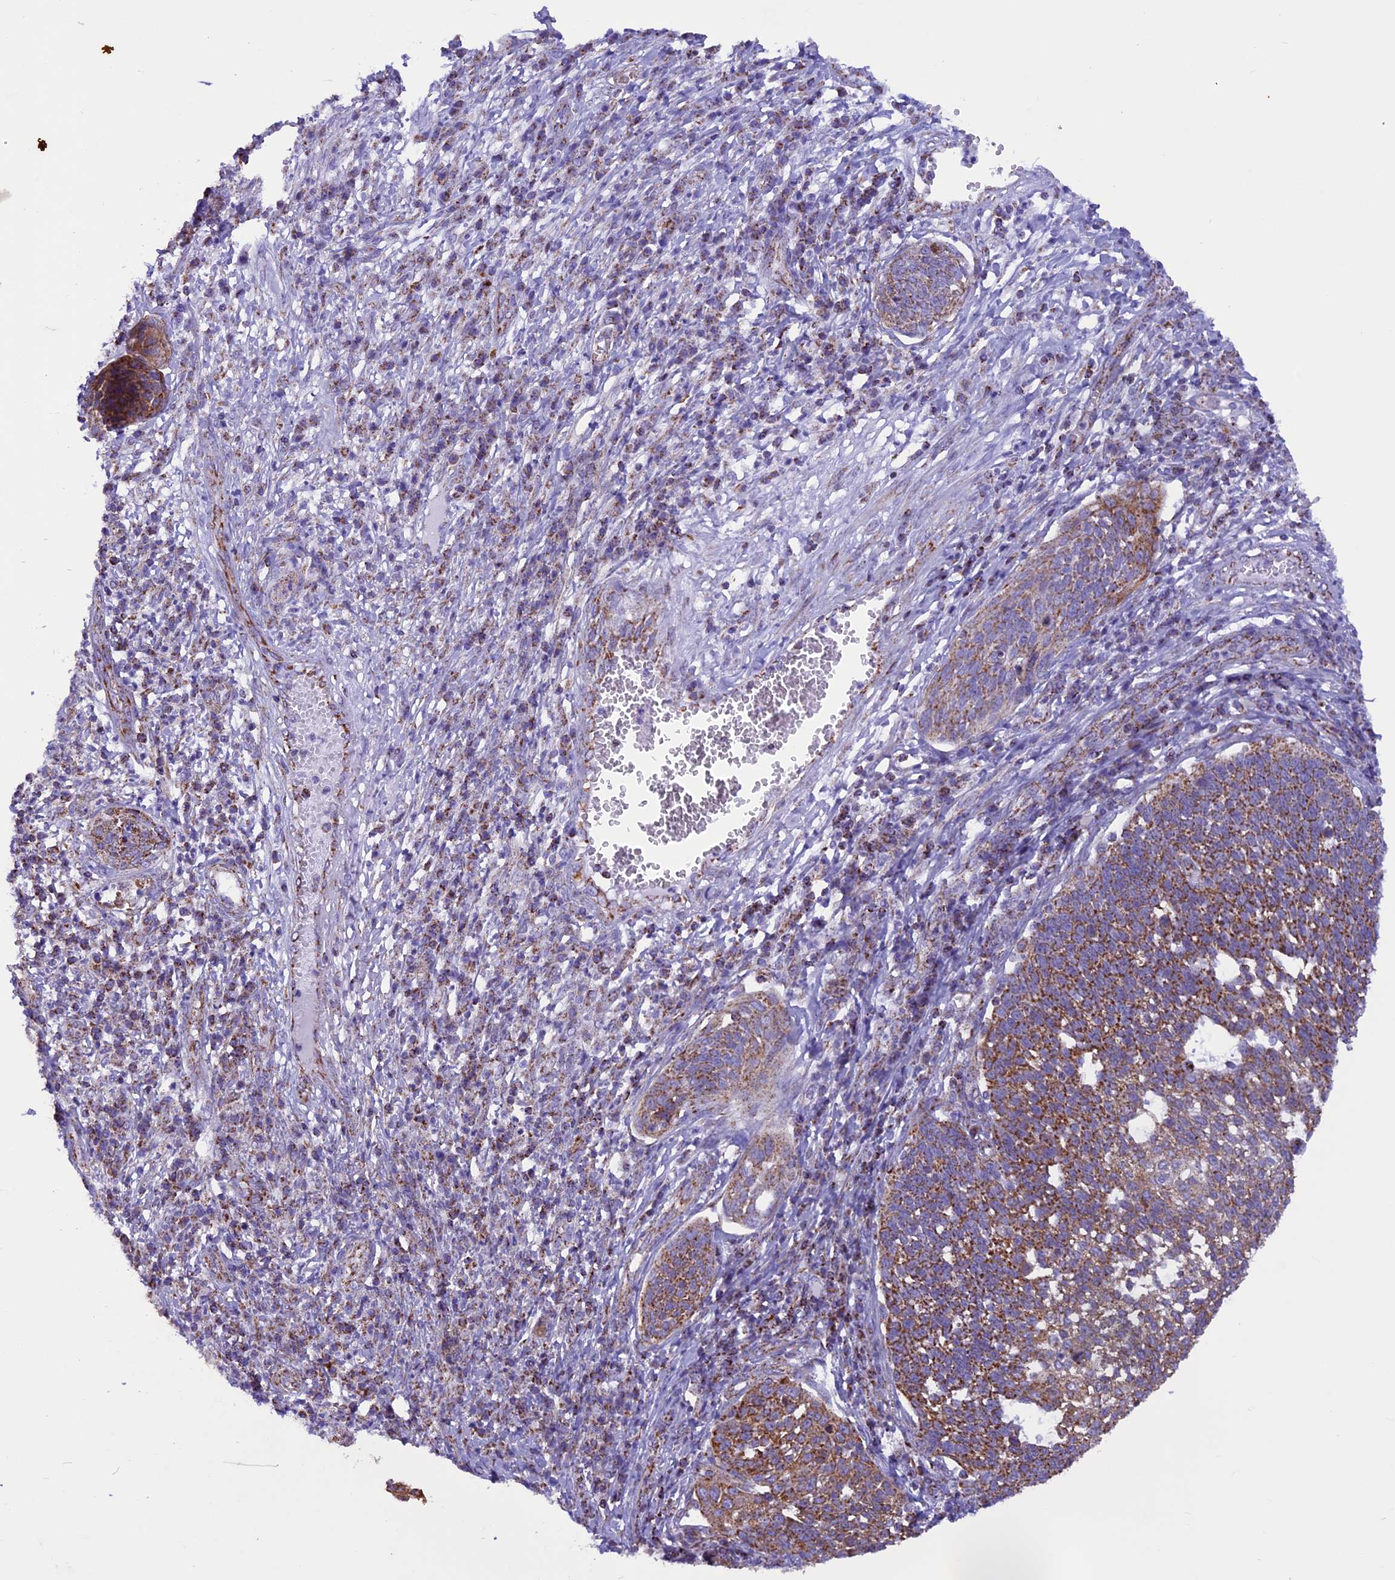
{"staining": {"intensity": "moderate", "quantity": ">75%", "location": "cytoplasmic/membranous"}, "tissue": "cervical cancer", "cell_type": "Tumor cells", "image_type": "cancer", "snomed": [{"axis": "morphology", "description": "Squamous cell carcinoma, NOS"}, {"axis": "topography", "description": "Cervix"}], "caption": "This histopathology image shows immunohistochemistry staining of human cervical cancer (squamous cell carcinoma), with medium moderate cytoplasmic/membranous staining in approximately >75% of tumor cells.", "gene": "ICA1L", "patient": {"sex": "female", "age": 34}}